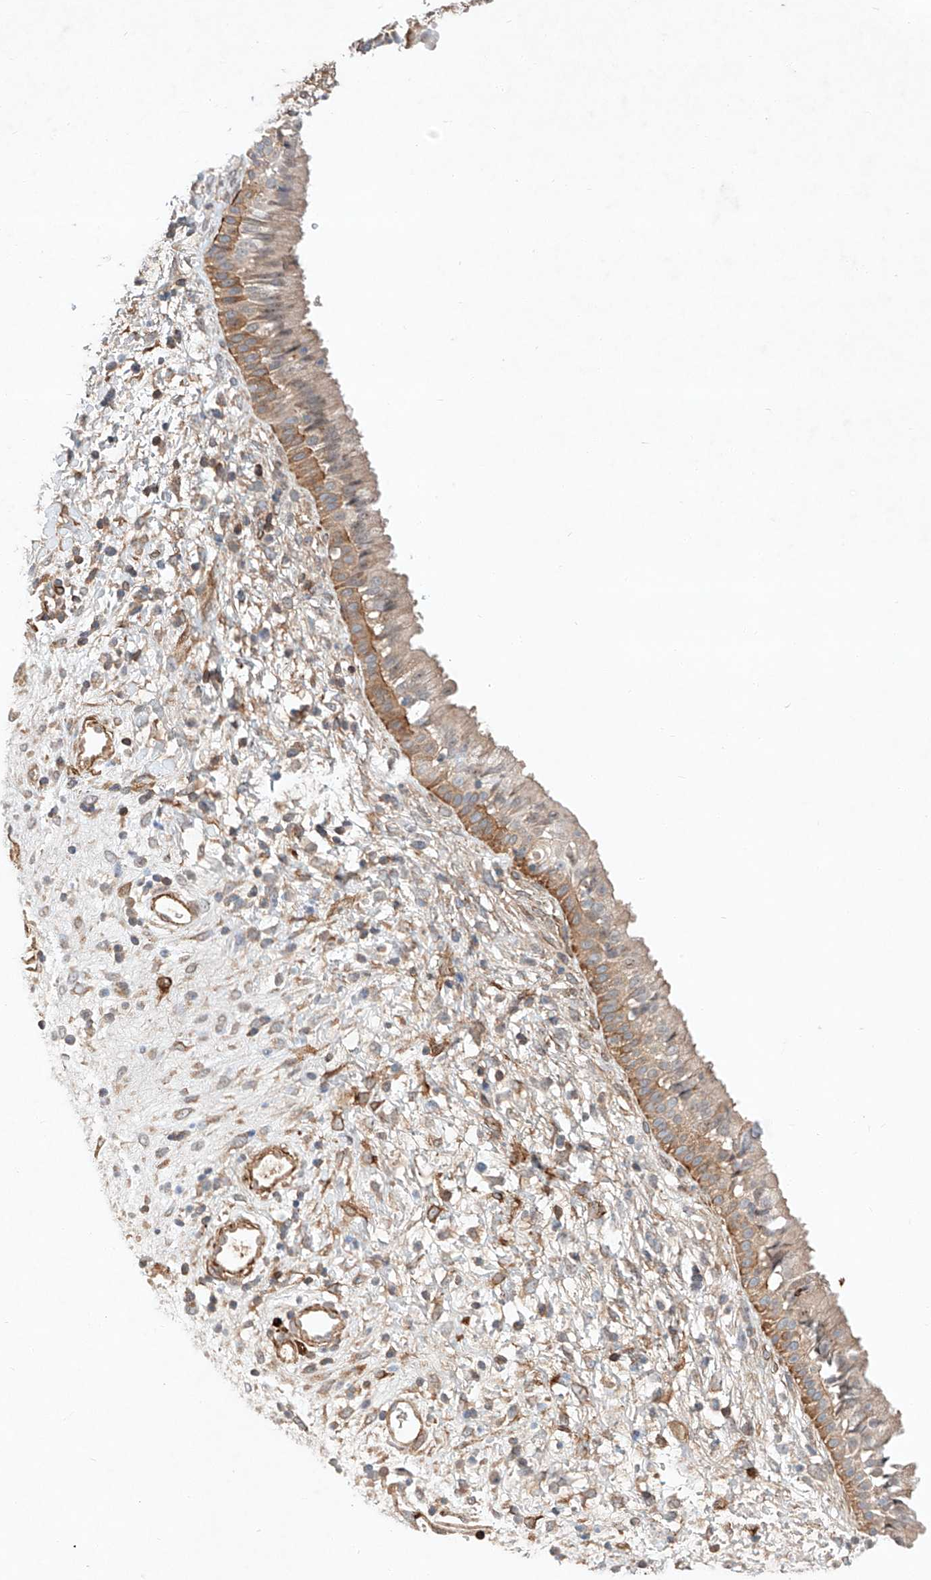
{"staining": {"intensity": "moderate", "quantity": ">75%", "location": "cytoplasmic/membranous"}, "tissue": "nasopharynx", "cell_type": "Respiratory epithelial cells", "image_type": "normal", "snomed": [{"axis": "morphology", "description": "Normal tissue, NOS"}, {"axis": "topography", "description": "Nasopharynx"}], "caption": "Immunohistochemistry (IHC) of unremarkable human nasopharynx reveals medium levels of moderate cytoplasmic/membranous staining in about >75% of respiratory epithelial cells.", "gene": "ARHGAP33", "patient": {"sex": "male", "age": 22}}